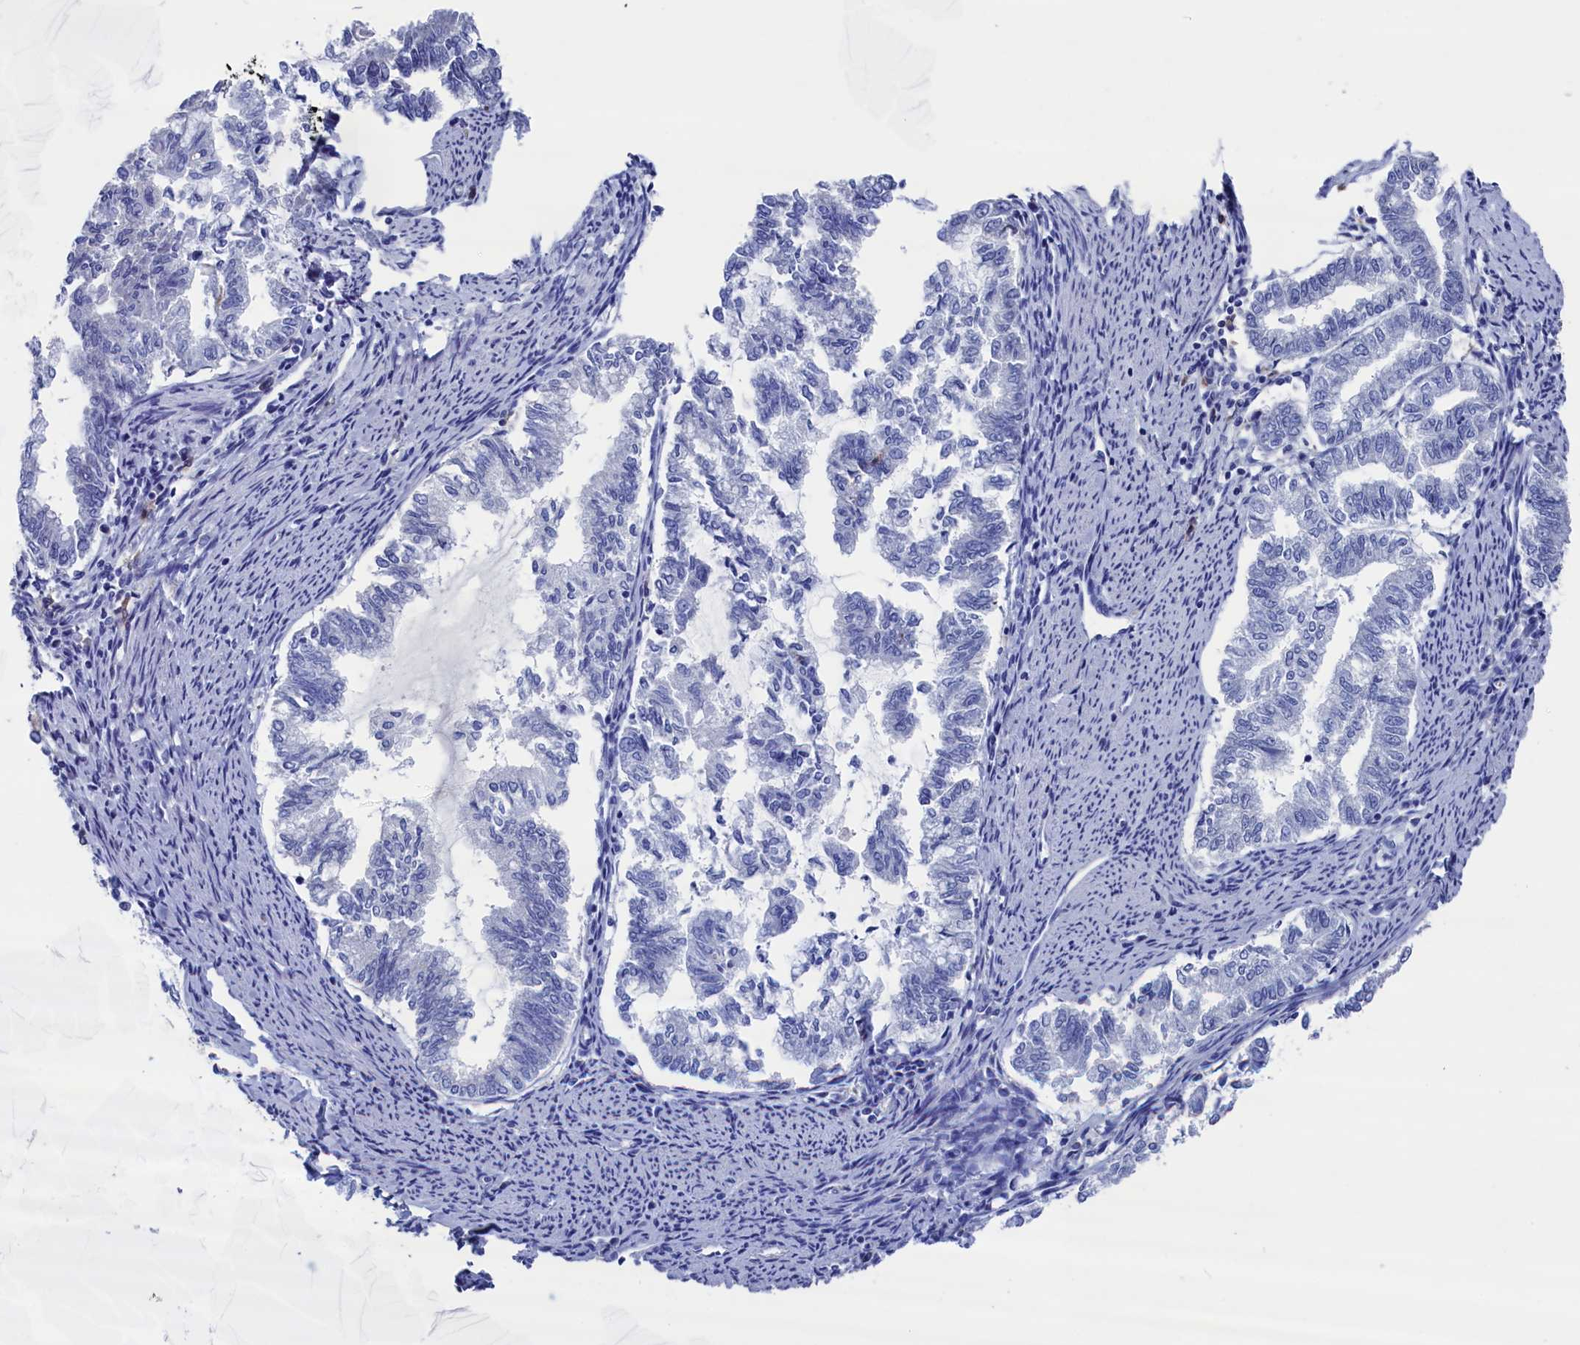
{"staining": {"intensity": "negative", "quantity": "none", "location": "none"}, "tissue": "endometrial cancer", "cell_type": "Tumor cells", "image_type": "cancer", "snomed": [{"axis": "morphology", "description": "Adenocarcinoma, NOS"}, {"axis": "topography", "description": "Endometrium"}], "caption": "Endometrial cancer stained for a protein using immunohistochemistry shows no positivity tumor cells.", "gene": "TYROBP", "patient": {"sex": "female", "age": 79}}